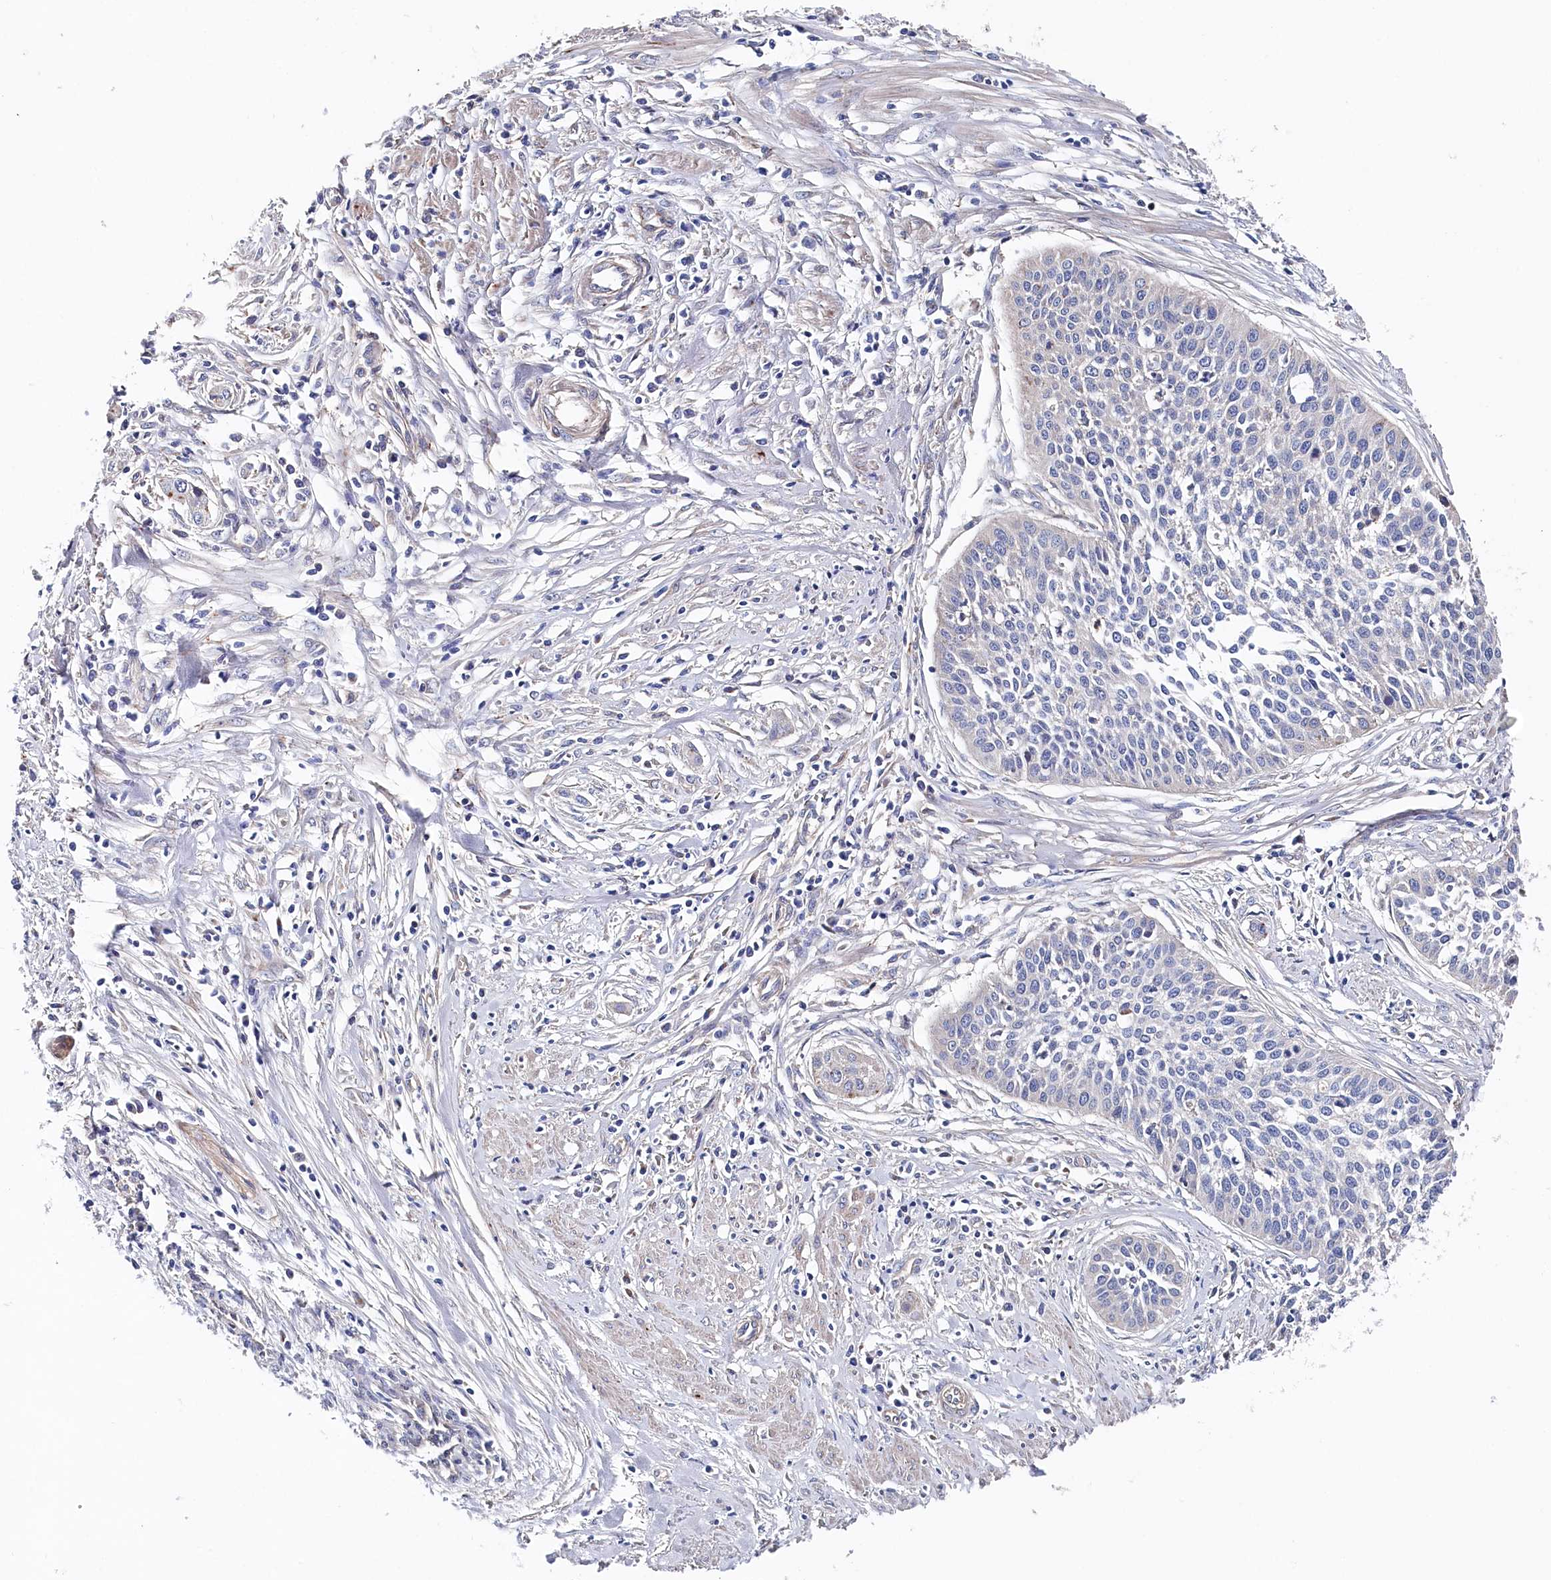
{"staining": {"intensity": "negative", "quantity": "none", "location": "none"}, "tissue": "cervical cancer", "cell_type": "Tumor cells", "image_type": "cancer", "snomed": [{"axis": "morphology", "description": "Squamous cell carcinoma, NOS"}, {"axis": "topography", "description": "Cervix"}], "caption": "IHC photomicrograph of neoplastic tissue: human cervical cancer stained with DAB (3,3'-diaminobenzidine) exhibits no significant protein positivity in tumor cells.", "gene": "BHMT", "patient": {"sex": "female", "age": 34}}